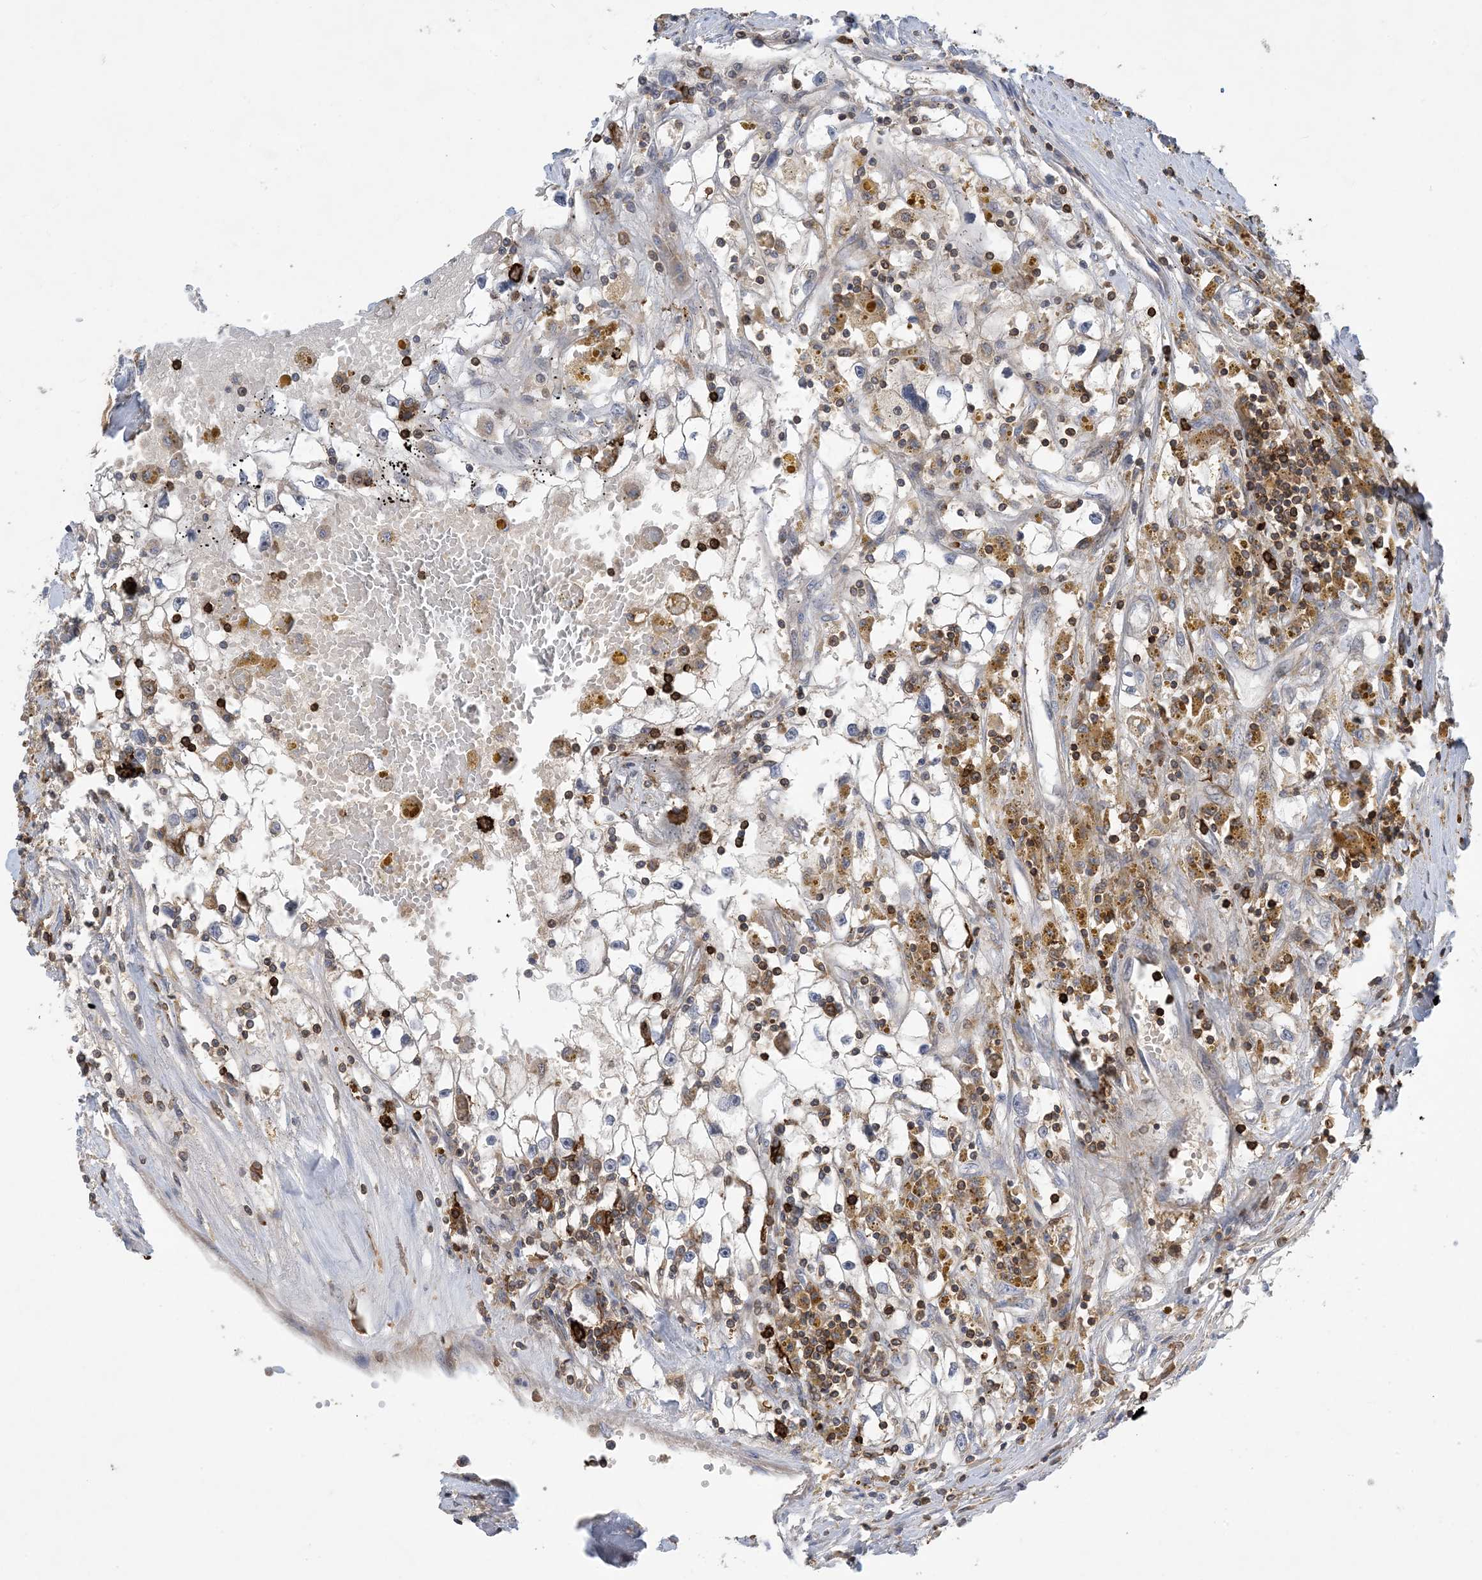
{"staining": {"intensity": "negative", "quantity": "none", "location": "none"}, "tissue": "renal cancer", "cell_type": "Tumor cells", "image_type": "cancer", "snomed": [{"axis": "morphology", "description": "Adenocarcinoma, NOS"}, {"axis": "topography", "description": "Kidney"}], "caption": "High power microscopy photomicrograph of an immunohistochemistry (IHC) image of renal adenocarcinoma, revealing no significant positivity in tumor cells.", "gene": "AK9", "patient": {"sex": "male", "age": 56}}